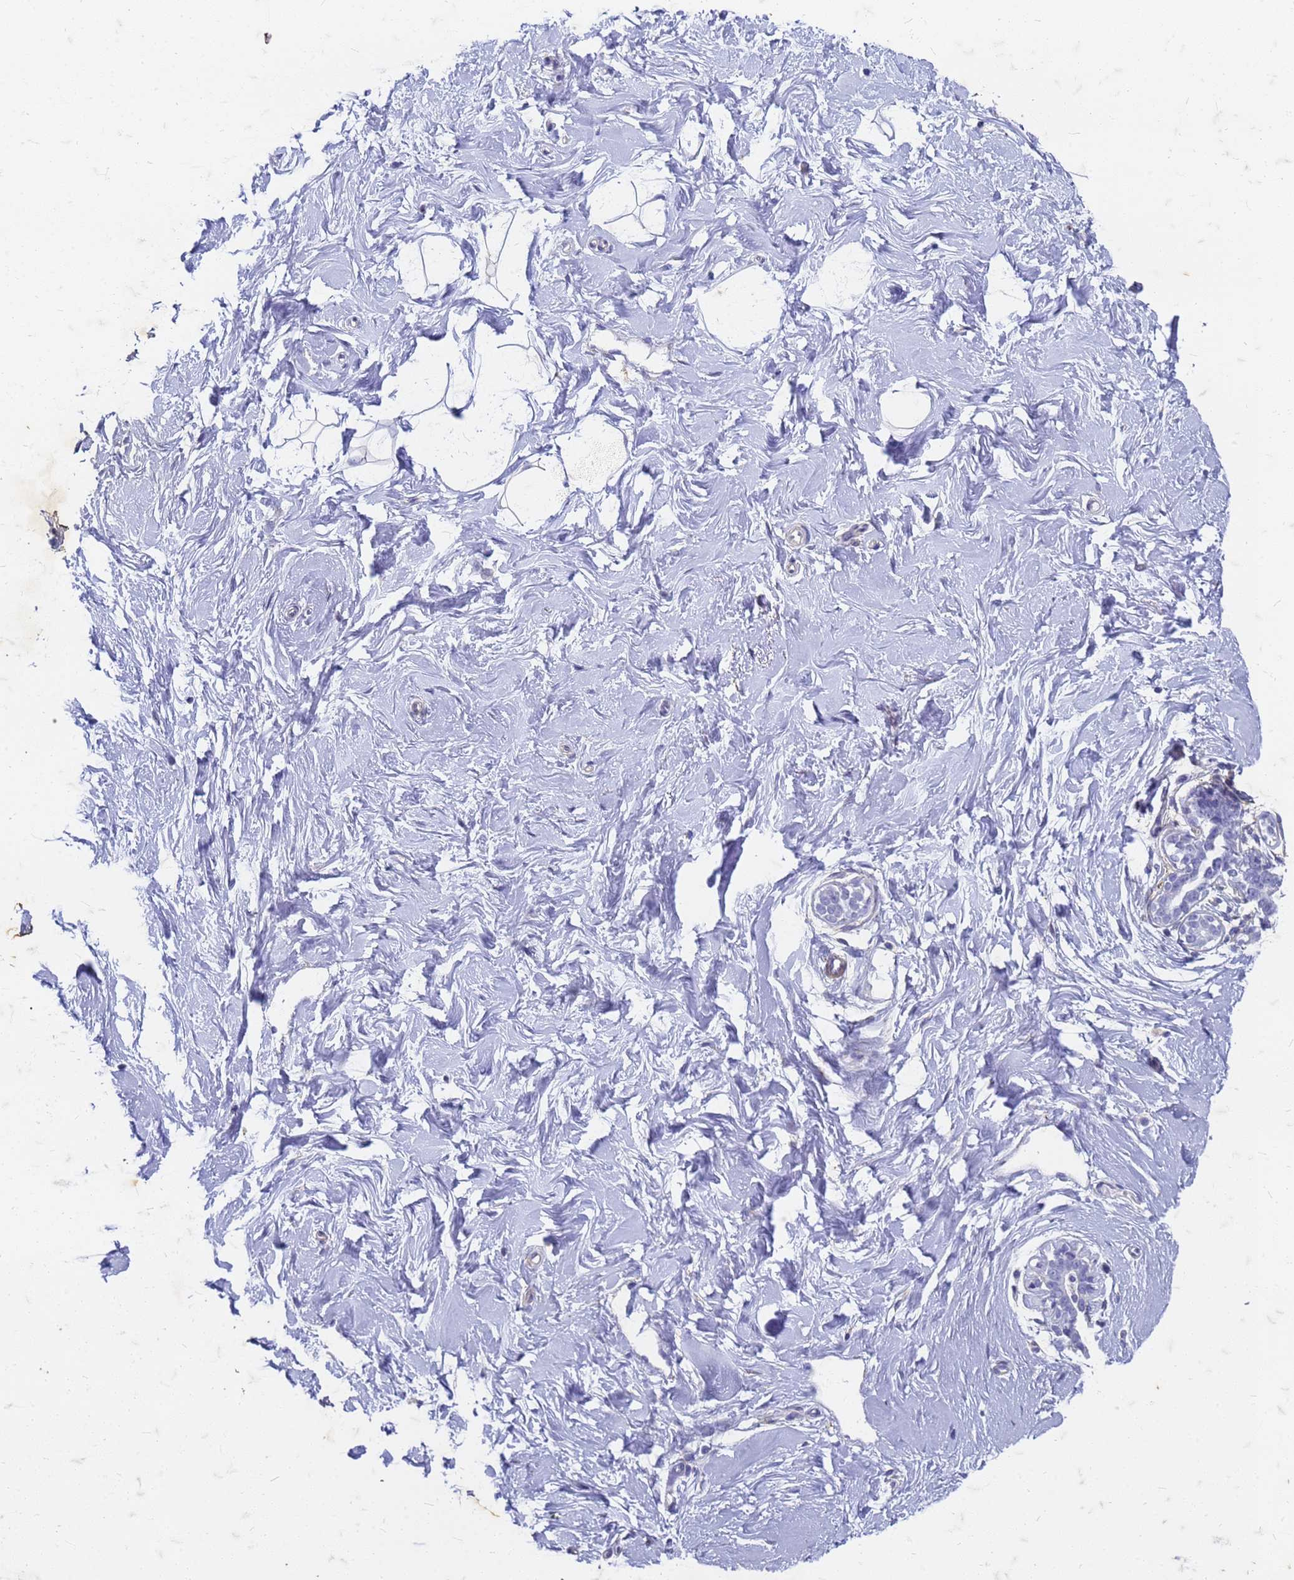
{"staining": {"intensity": "negative", "quantity": "none", "location": "none"}, "tissue": "breast", "cell_type": "Adipocytes", "image_type": "normal", "snomed": [{"axis": "morphology", "description": "Normal tissue, NOS"}, {"axis": "morphology", "description": "Adenoma, NOS"}, {"axis": "topography", "description": "Breast"}], "caption": "Unremarkable breast was stained to show a protein in brown. There is no significant staining in adipocytes. (DAB IHC with hematoxylin counter stain).", "gene": "TRIM64B", "patient": {"sex": "female", "age": 23}}